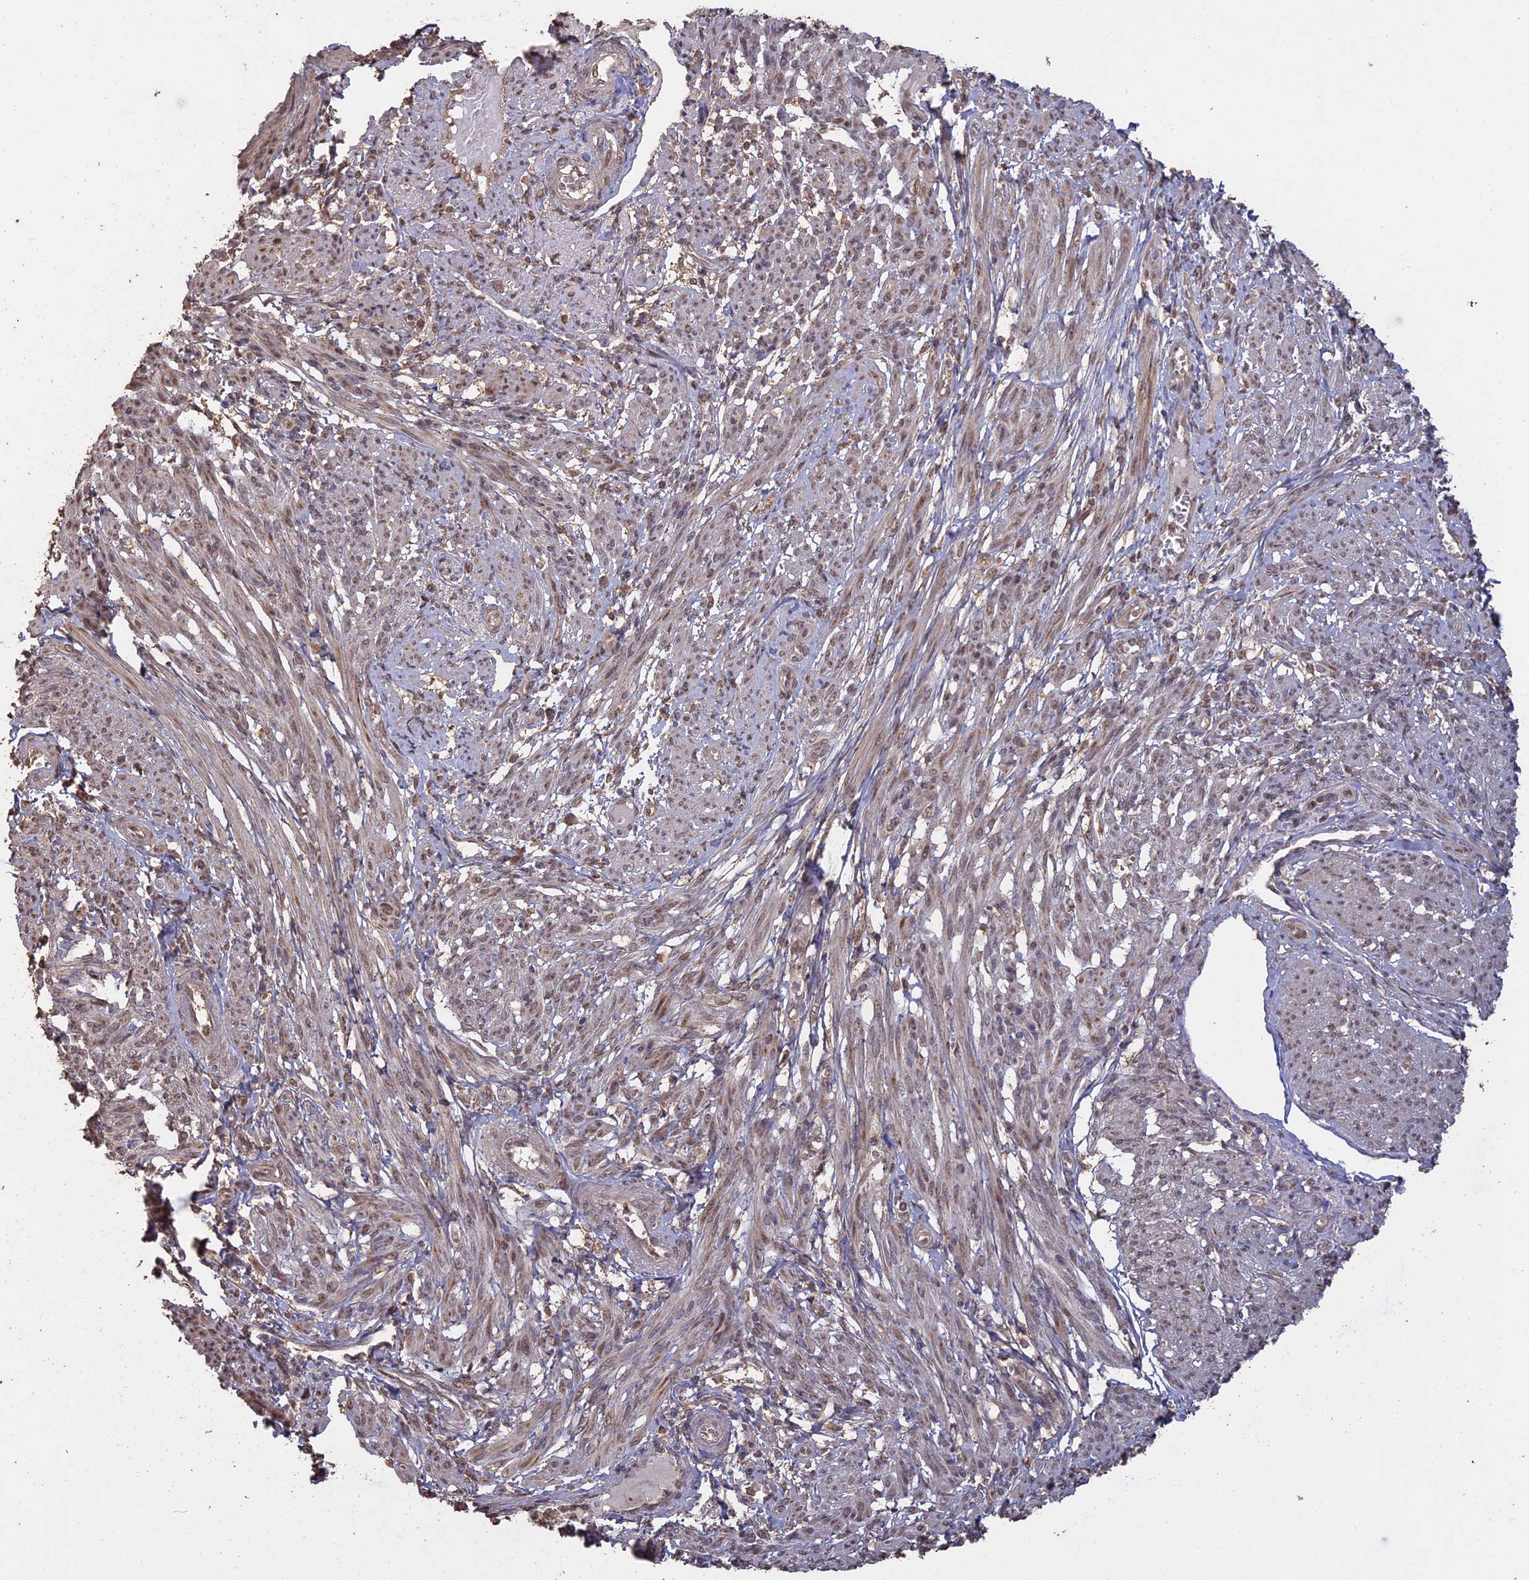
{"staining": {"intensity": "moderate", "quantity": "25%-75%", "location": "nuclear"}, "tissue": "smooth muscle", "cell_type": "Smooth muscle cells", "image_type": "normal", "snomed": [{"axis": "morphology", "description": "Normal tissue, NOS"}, {"axis": "topography", "description": "Smooth muscle"}], "caption": "Immunohistochemical staining of normal human smooth muscle displays moderate nuclear protein staining in about 25%-75% of smooth muscle cells.", "gene": "PSMC6", "patient": {"sex": "female", "age": 39}}